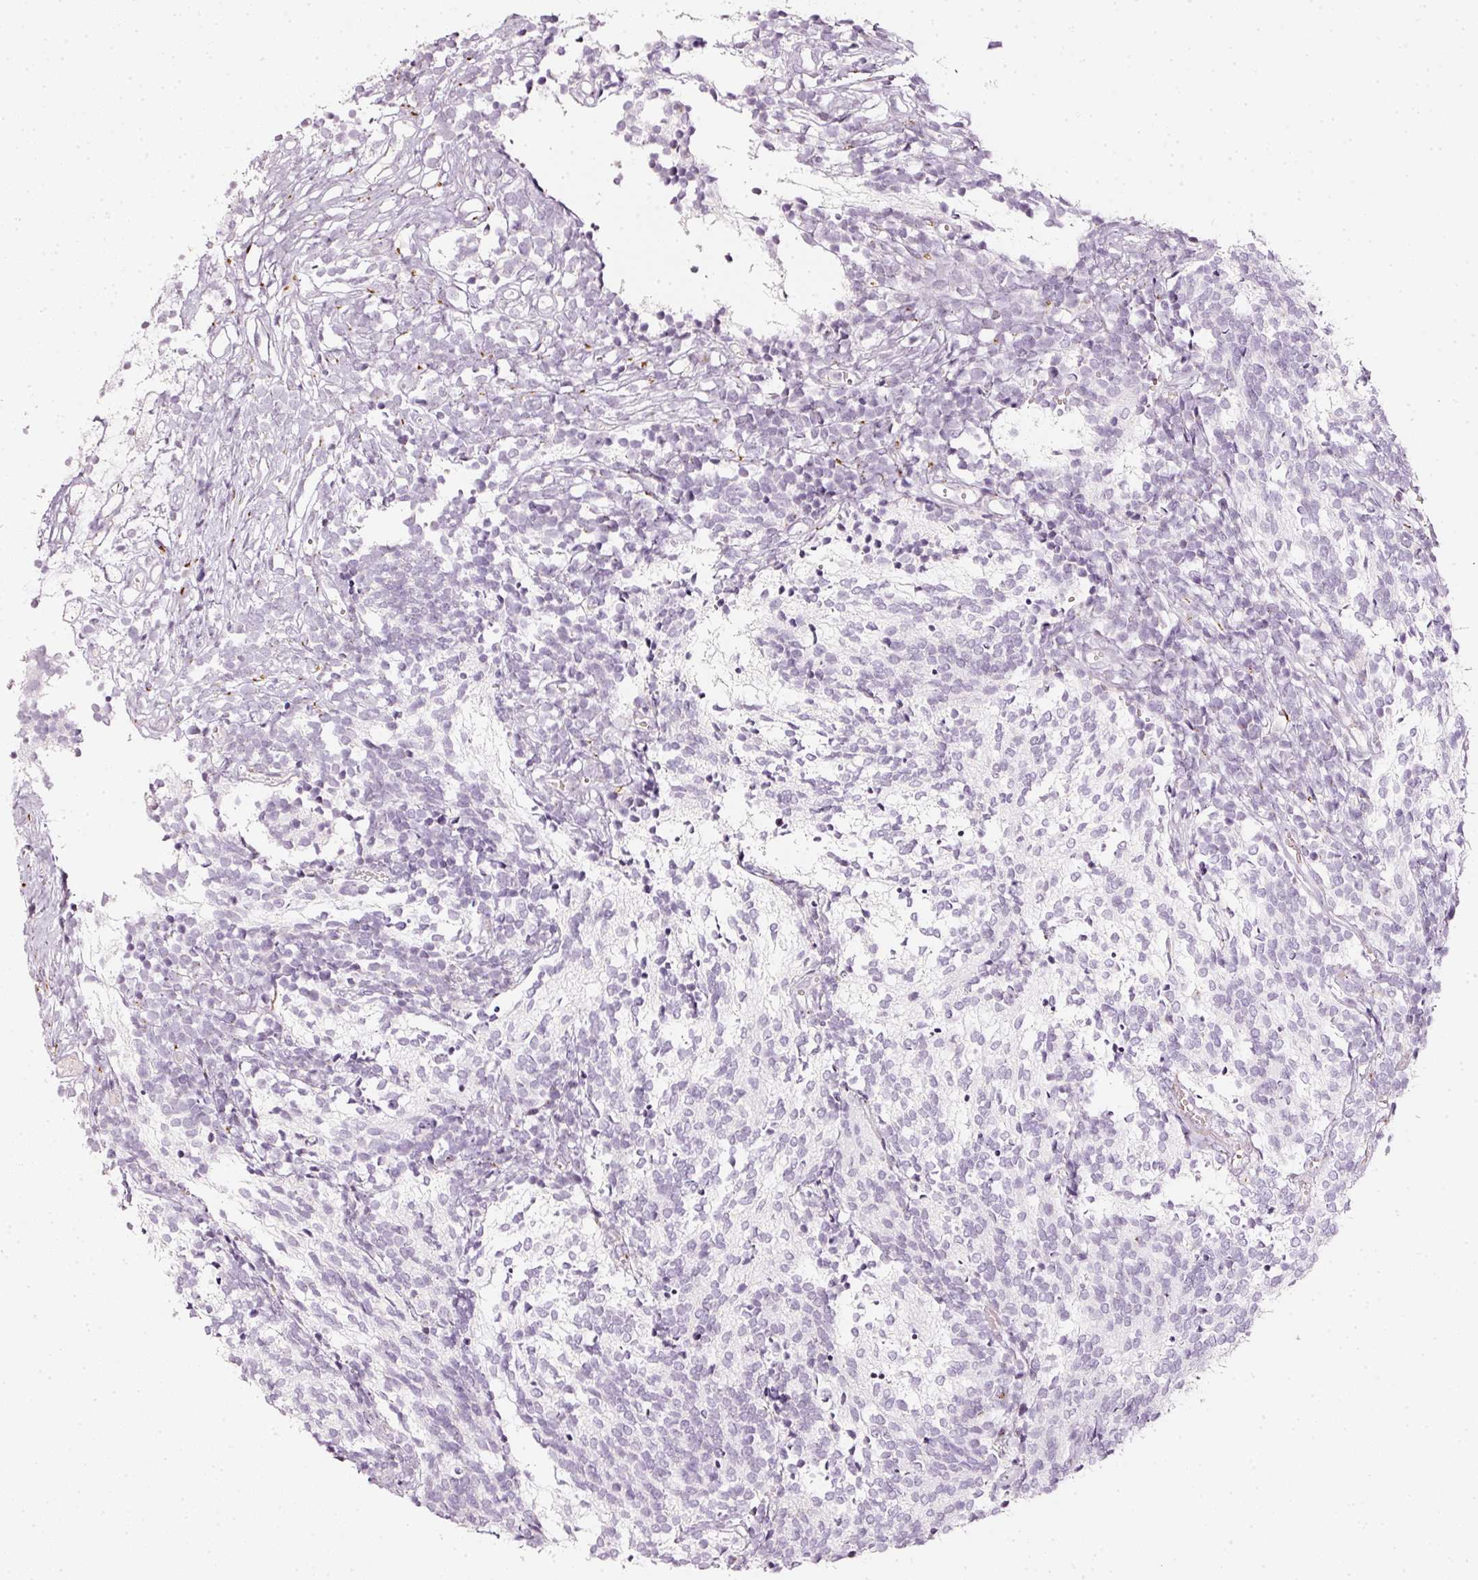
{"staining": {"intensity": "negative", "quantity": "none", "location": "none"}, "tissue": "glioma", "cell_type": "Tumor cells", "image_type": "cancer", "snomed": [{"axis": "morphology", "description": "Glioma, malignant, Low grade"}, {"axis": "topography", "description": "Brain"}], "caption": "The histopathology image exhibits no staining of tumor cells in glioma. The staining was performed using DAB to visualize the protein expression in brown, while the nuclei were stained in blue with hematoxylin (Magnification: 20x).", "gene": "SDF4", "patient": {"sex": "female", "age": 1}}